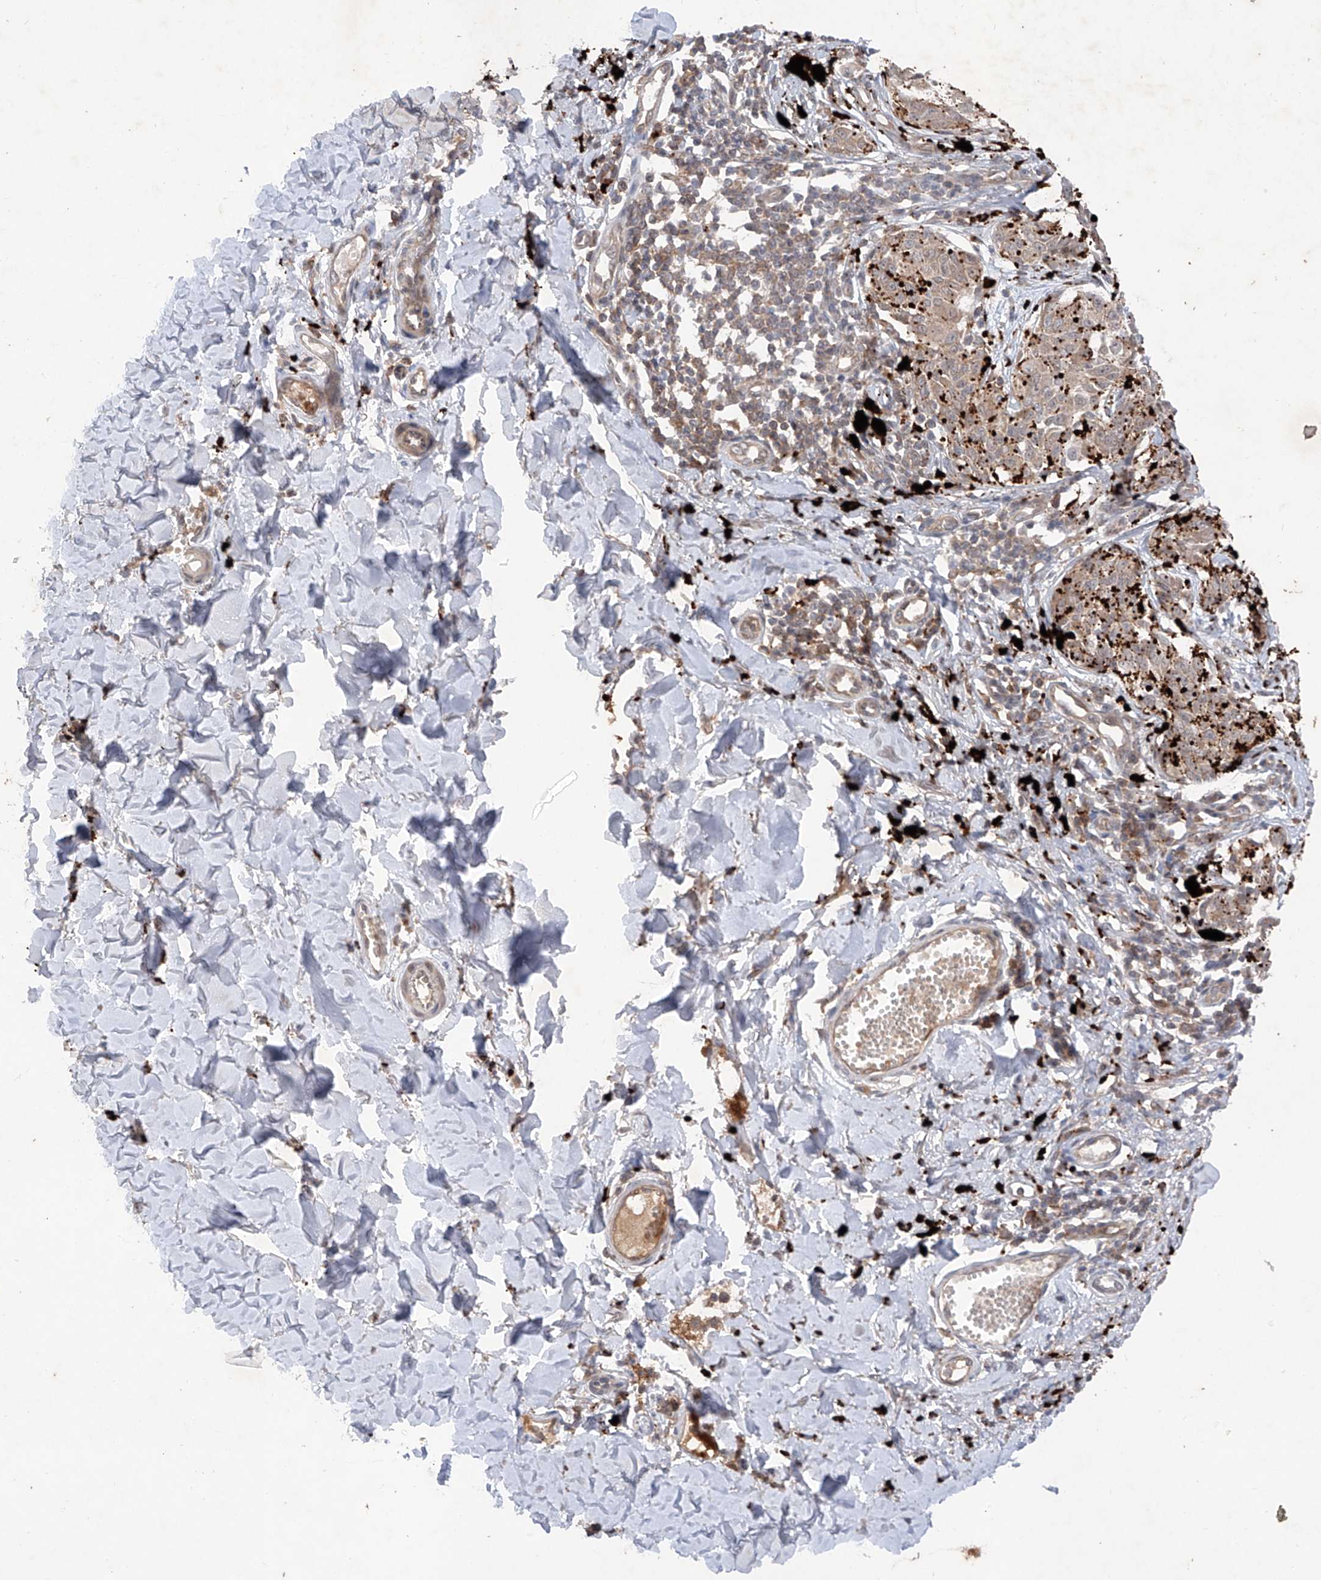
{"staining": {"intensity": "weak", "quantity": "25%-75%", "location": "cytoplasmic/membranous"}, "tissue": "melanoma", "cell_type": "Tumor cells", "image_type": "cancer", "snomed": [{"axis": "morphology", "description": "Malignant melanoma, NOS"}, {"axis": "topography", "description": "Skin"}], "caption": "This micrograph reveals immunohistochemistry (IHC) staining of human melanoma, with low weak cytoplasmic/membranous staining in about 25%-75% of tumor cells.", "gene": "FAM135A", "patient": {"sex": "male", "age": 53}}